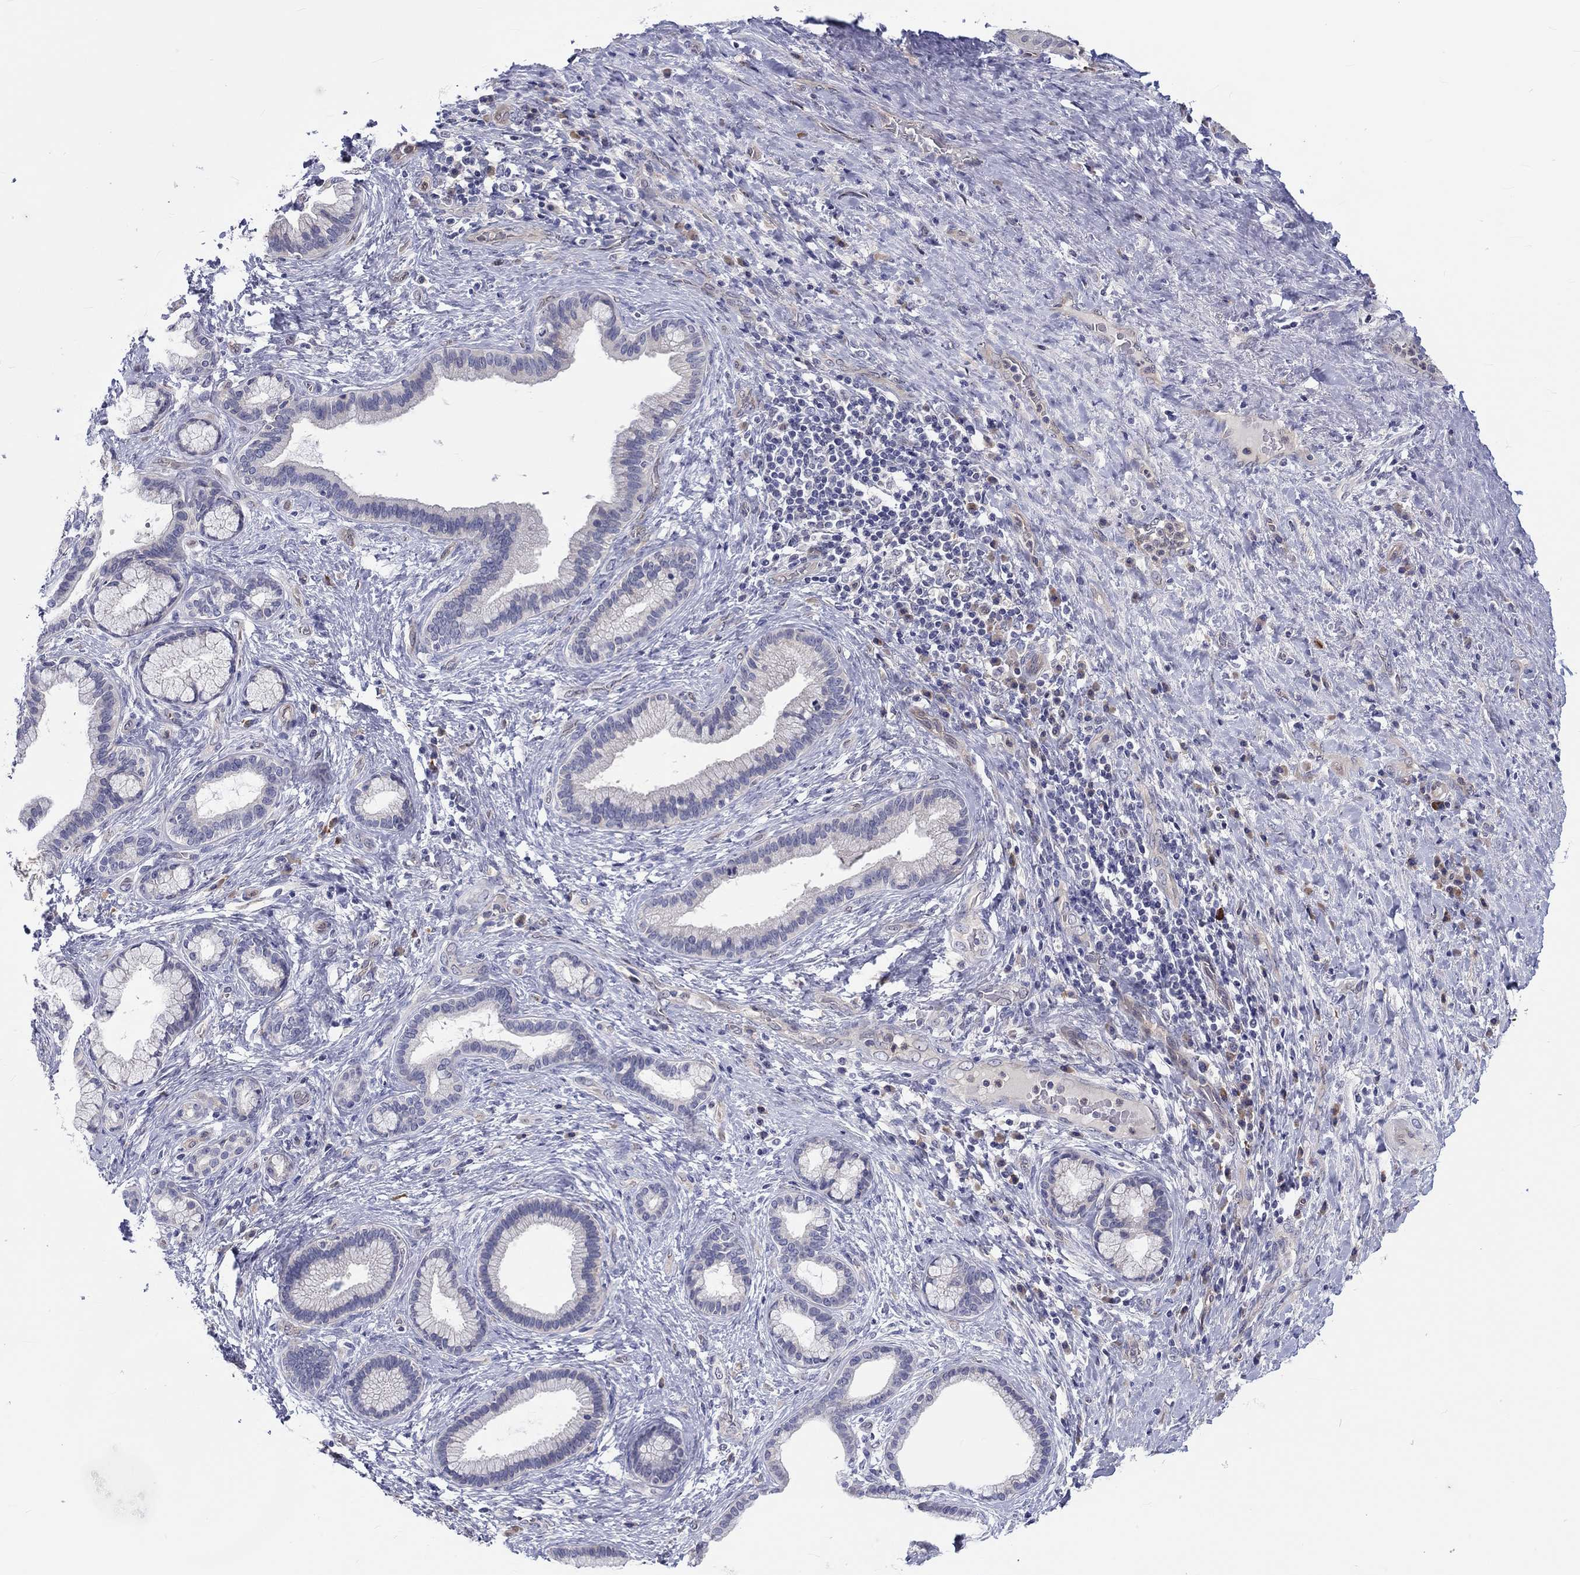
{"staining": {"intensity": "negative", "quantity": "none", "location": "none"}, "tissue": "liver cancer", "cell_type": "Tumor cells", "image_type": "cancer", "snomed": [{"axis": "morphology", "description": "Cholangiocarcinoma"}, {"axis": "topography", "description": "Liver"}], "caption": "Tumor cells show no significant protein staining in liver cancer (cholangiocarcinoma).", "gene": "ABCG4", "patient": {"sex": "female", "age": 73}}